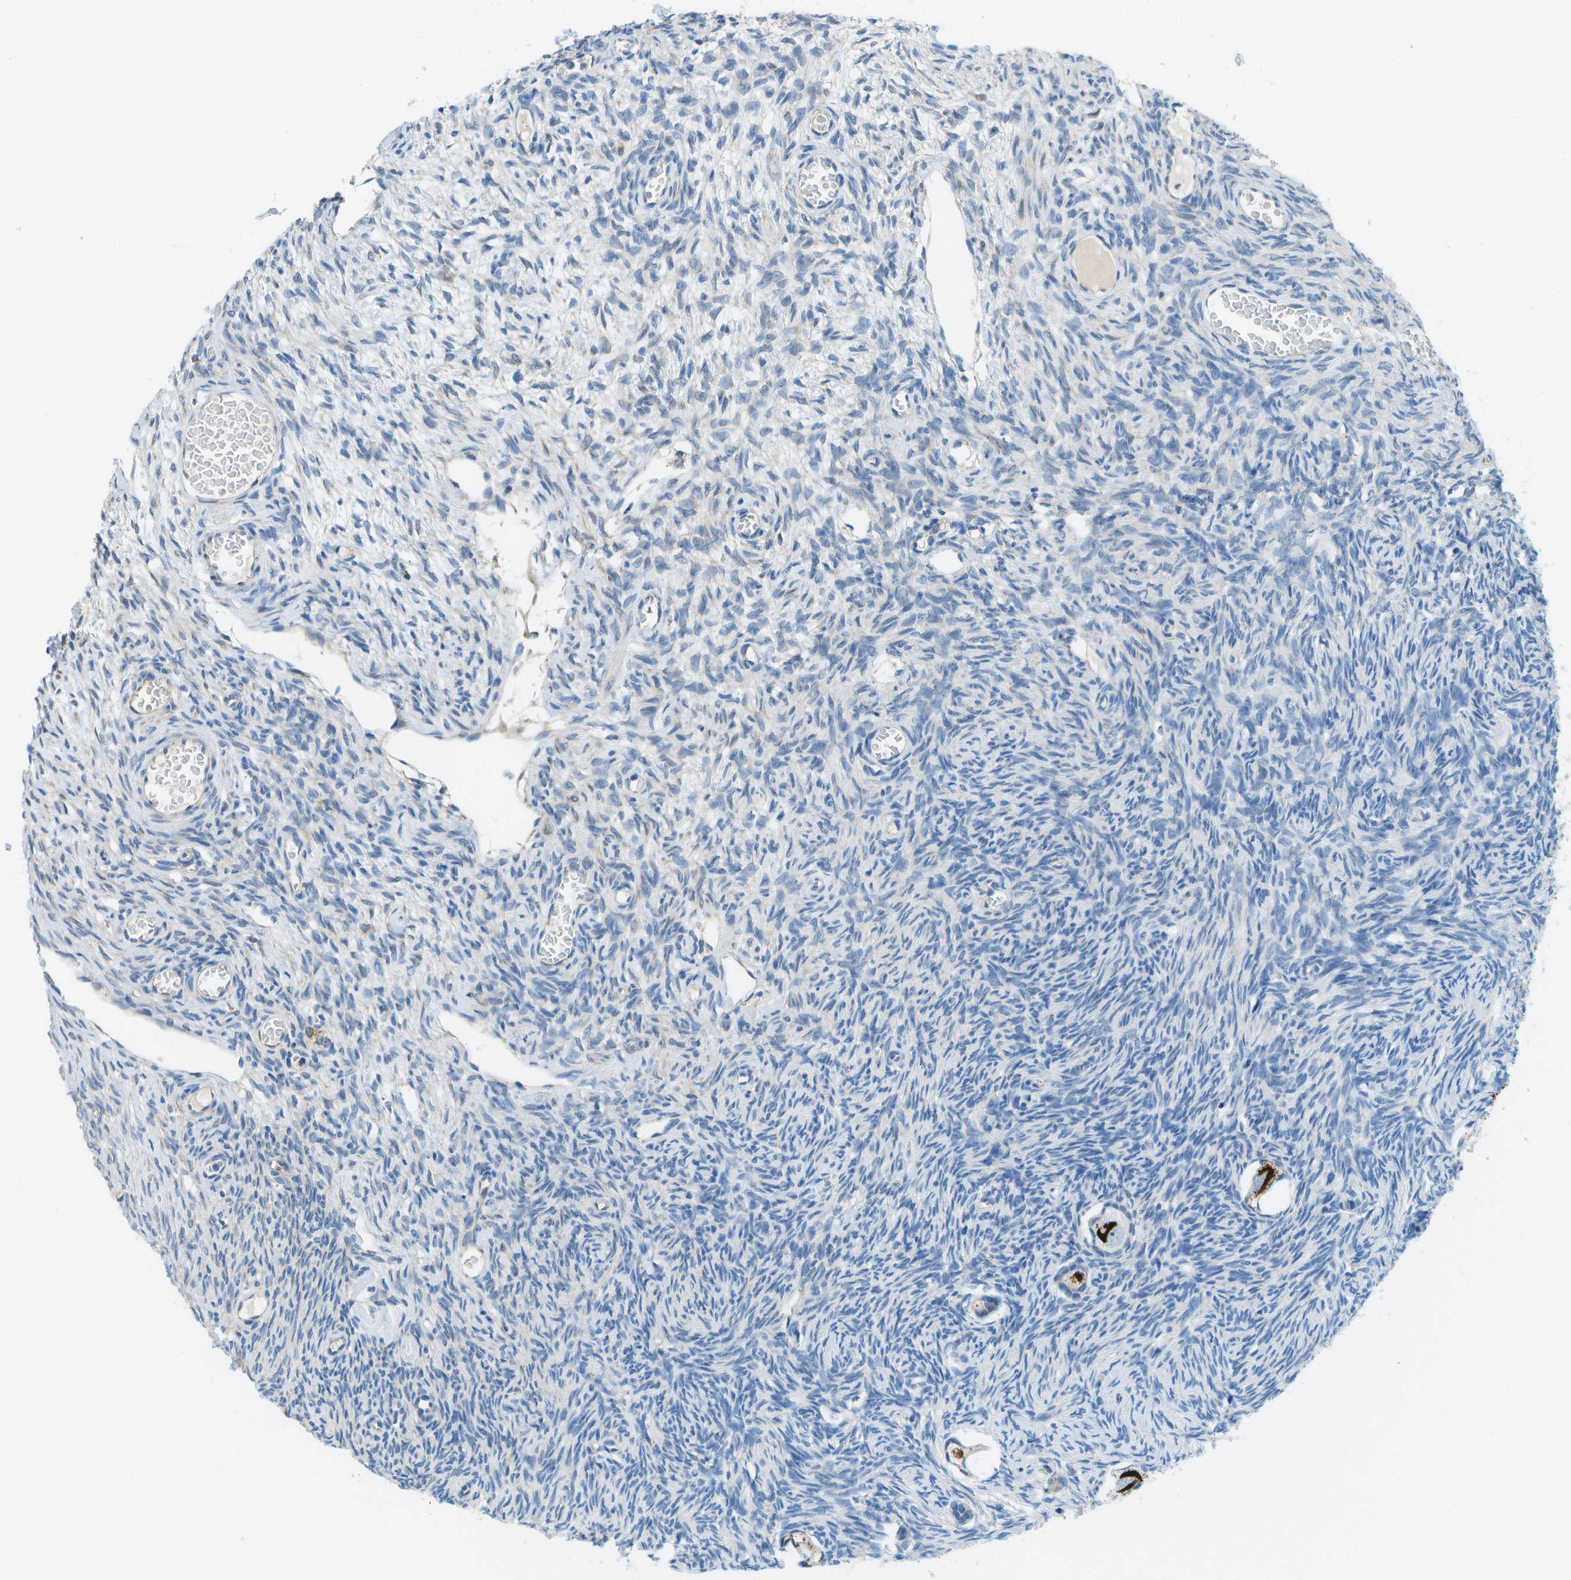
{"staining": {"intensity": "negative", "quantity": "none", "location": "none"}, "tissue": "ovary", "cell_type": "Follicle cells", "image_type": "normal", "snomed": [{"axis": "morphology", "description": "Normal tissue, NOS"}, {"axis": "topography", "description": "Ovary"}], "caption": "IHC of benign ovary displays no expression in follicle cells. (Brightfield microscopy of DAB (3,3'-diaminobenzidine) immunohistochemistry at high magnification).", "gene": "PTGIS", "patient": {"sex": "female", "age": 27}}